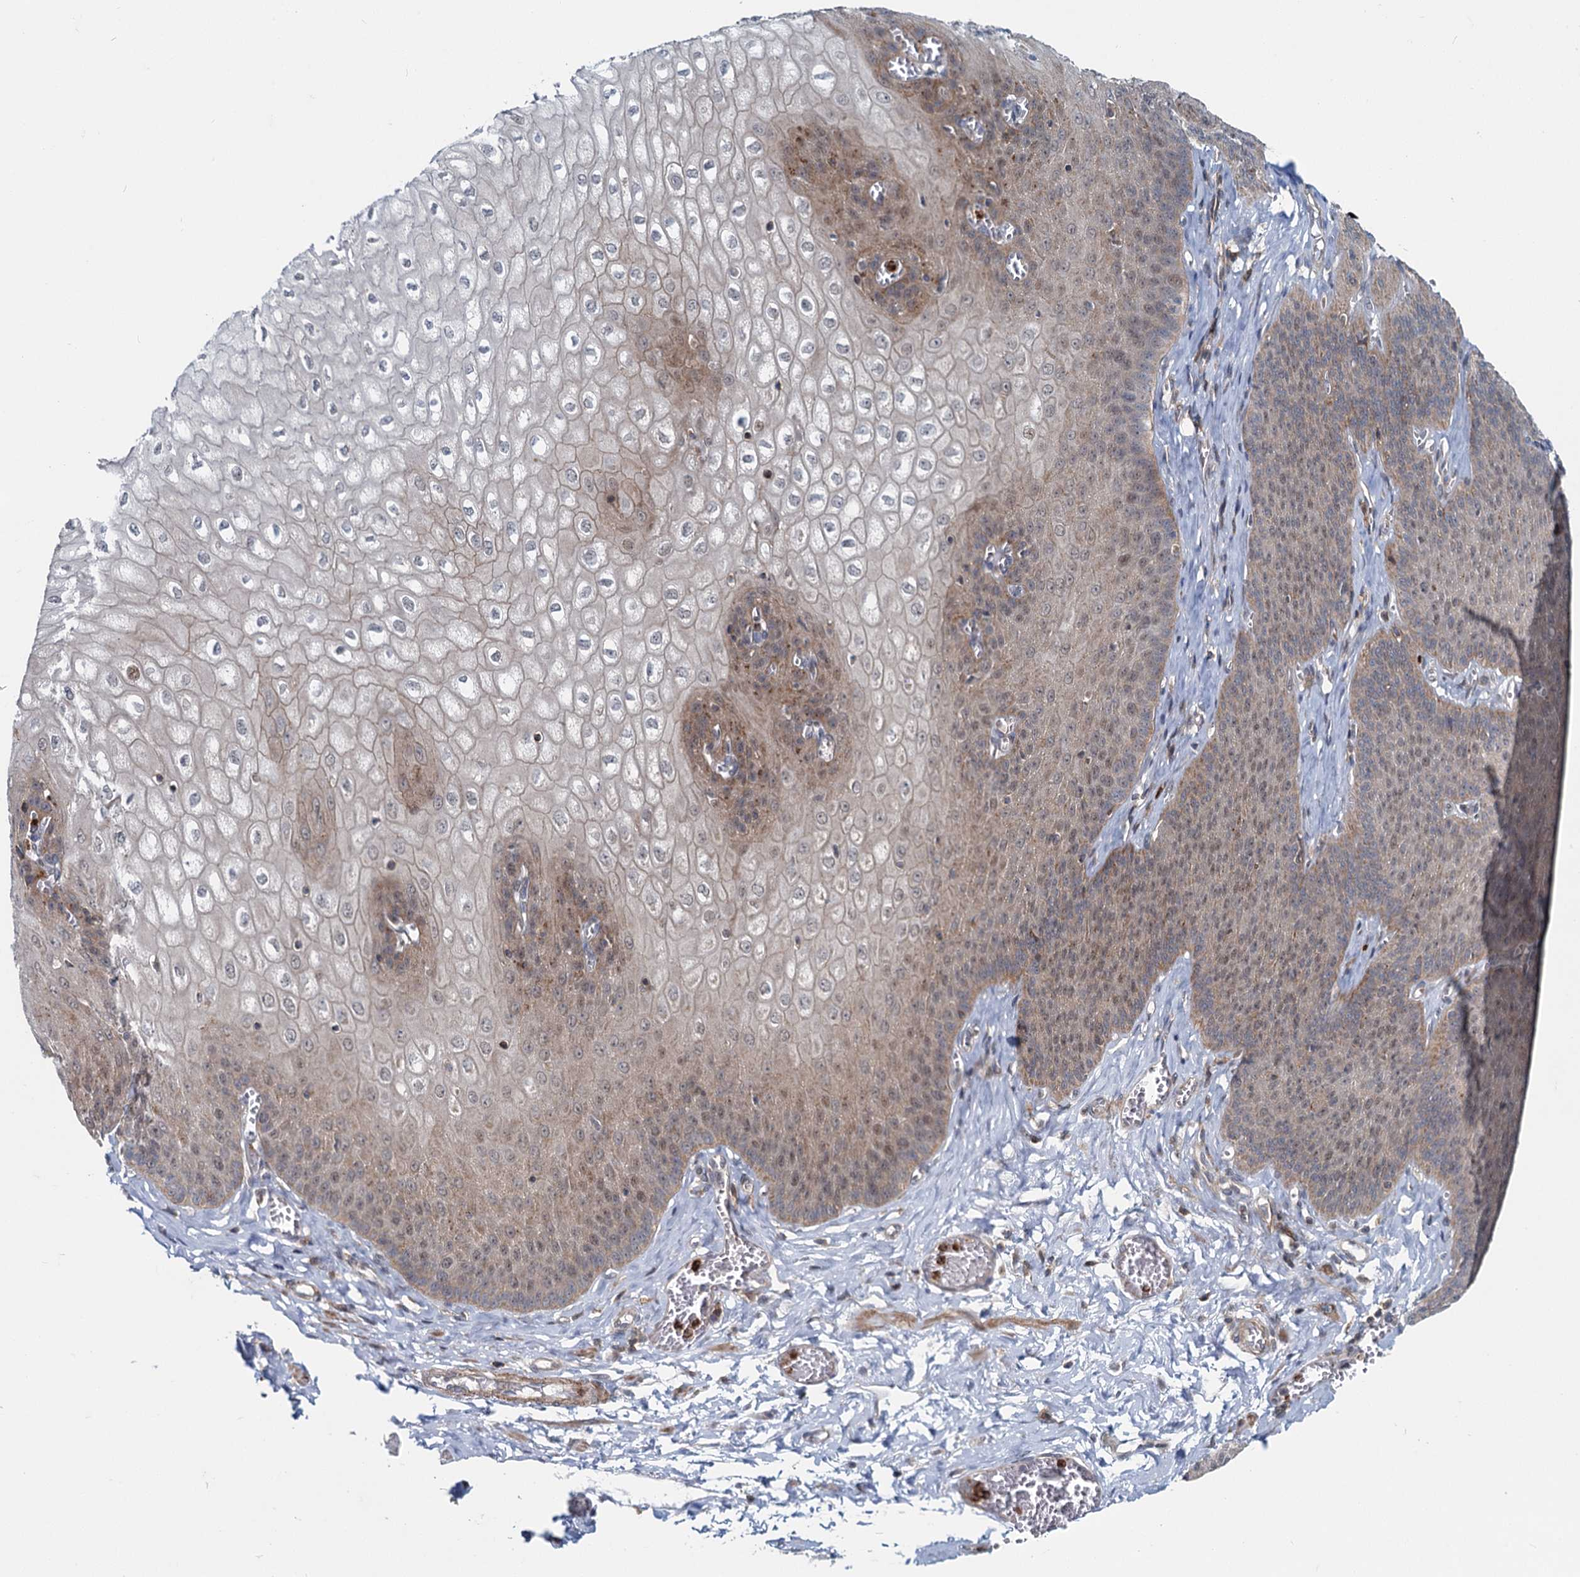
{"staining": {"intensity": "moderate", "quantity": "<25%", "location": "cytoplasmic/membranous,nuclear"}, "tissue": "esophagus", "cell_type": "Squamous epithelial cells", "image_type": "normal", "snomed": [{"axis": "morphology", "description": "Normal tissue, NOS"}, {"axis": "topography", "description": "Esophagus"}], "caption": "High-power microscopy captured an immunohistochemistry photomicrograph of benign esophagus, revealing moderate cytoplasmic/membranous,nuclear positivity in approximately <25% of squamous epithelial cells. The protein is shown in brown color, while the nuclei are stained blue.", "gene": "ADCY2", "patient": {"sex": "male", "age": 60}}